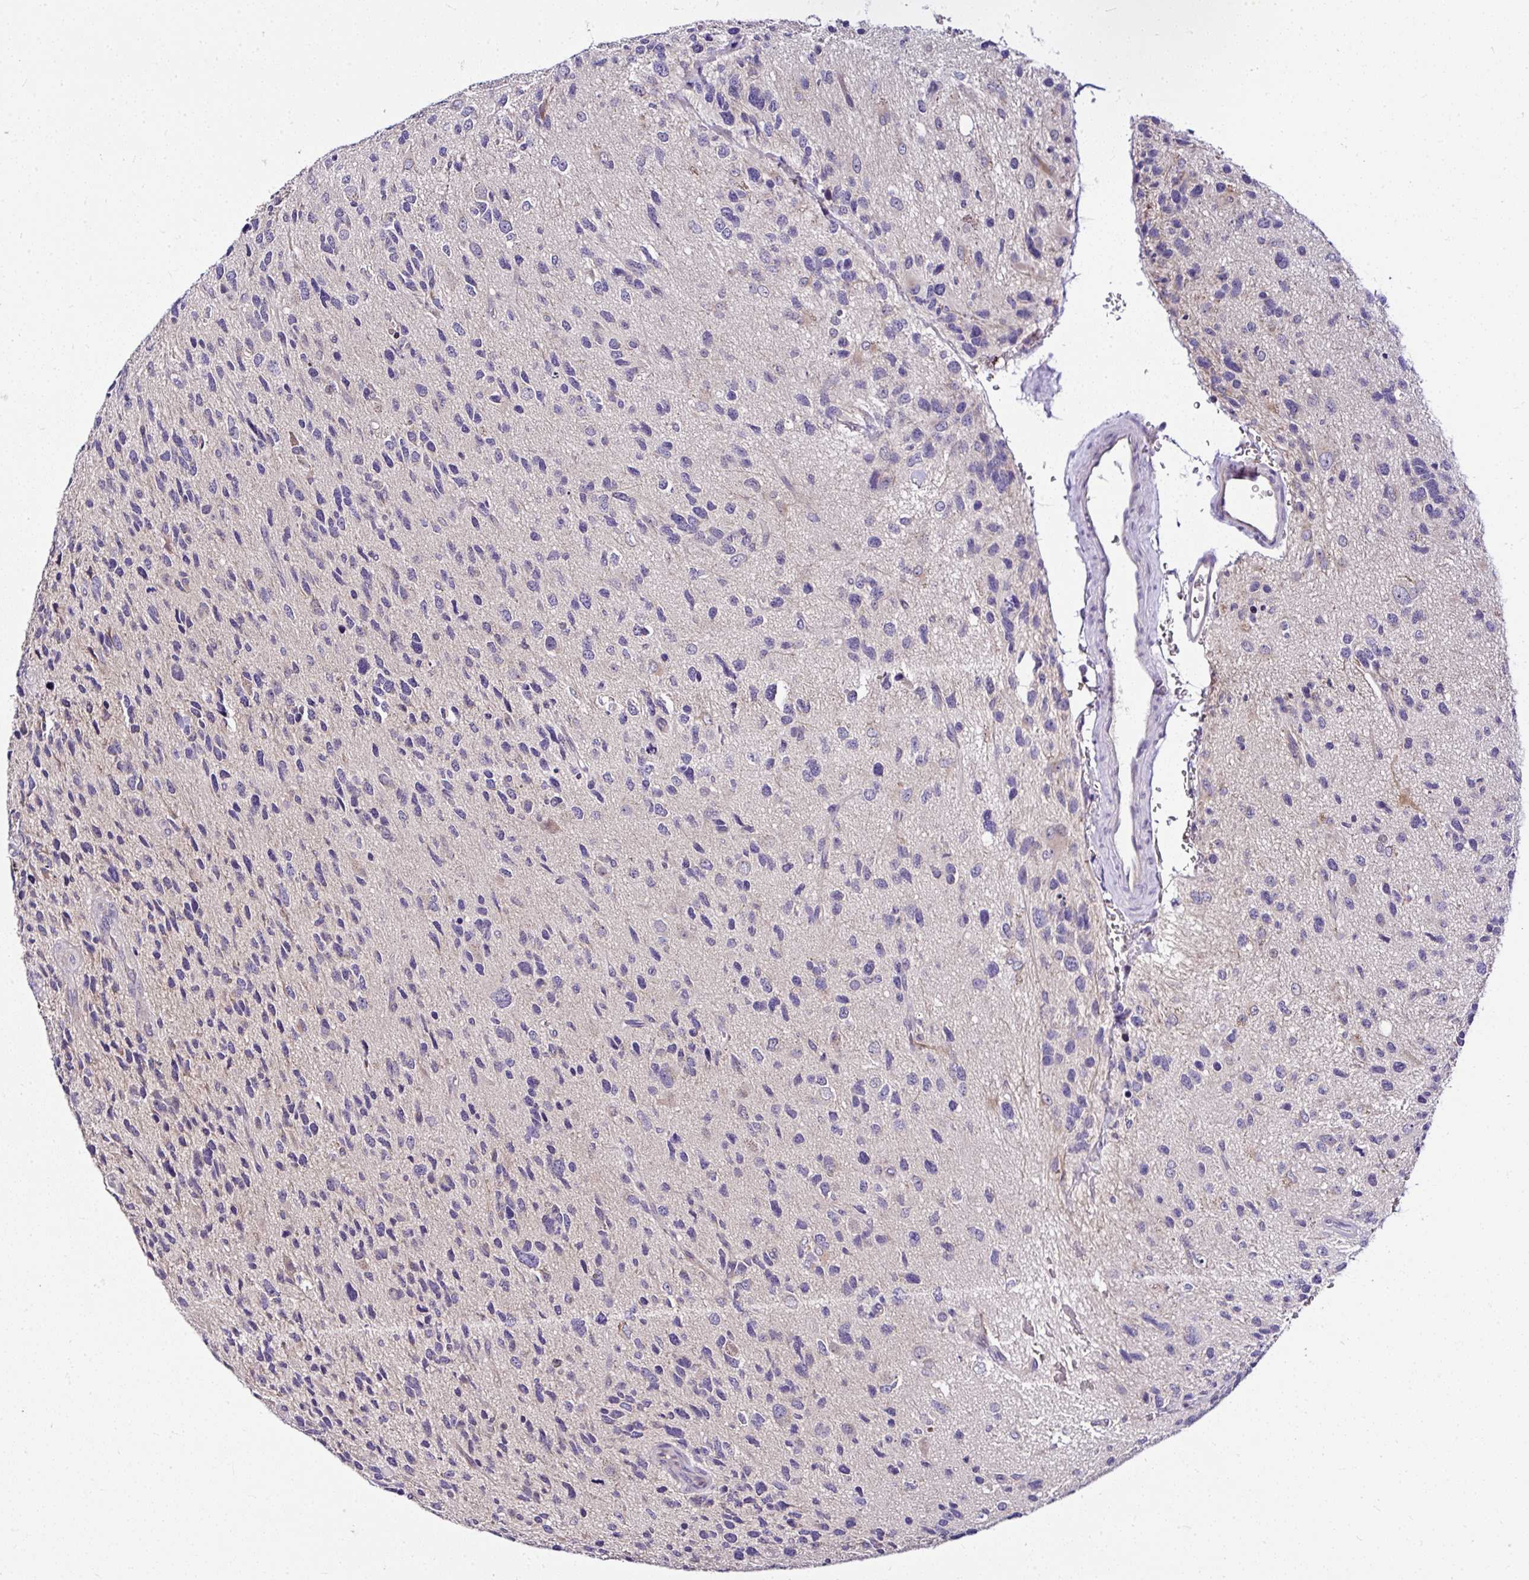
{"staining": {"intensity": "negative", "quantity": "none", "location": "none"}, "tissue": "glioma", "cell_type": "Tumor cells", "image_type": "cancer", "snomed": [{"axis": "morphology", "description": "Glioma, malignant, High grade"}, {"axis": "topography", "description": "Brain"}], "caption": "Immunohistochemical staining of malignant high-grade glioma exhibits no significant expression in tumor cells. The staining is performed using DAB (3,3'-diaminobenzidine) brown chromogen with nuclei counter-stained in using hematoxylin.", "gene": "DEPDC5", "patient": {"sex": "female", "age": 58}}